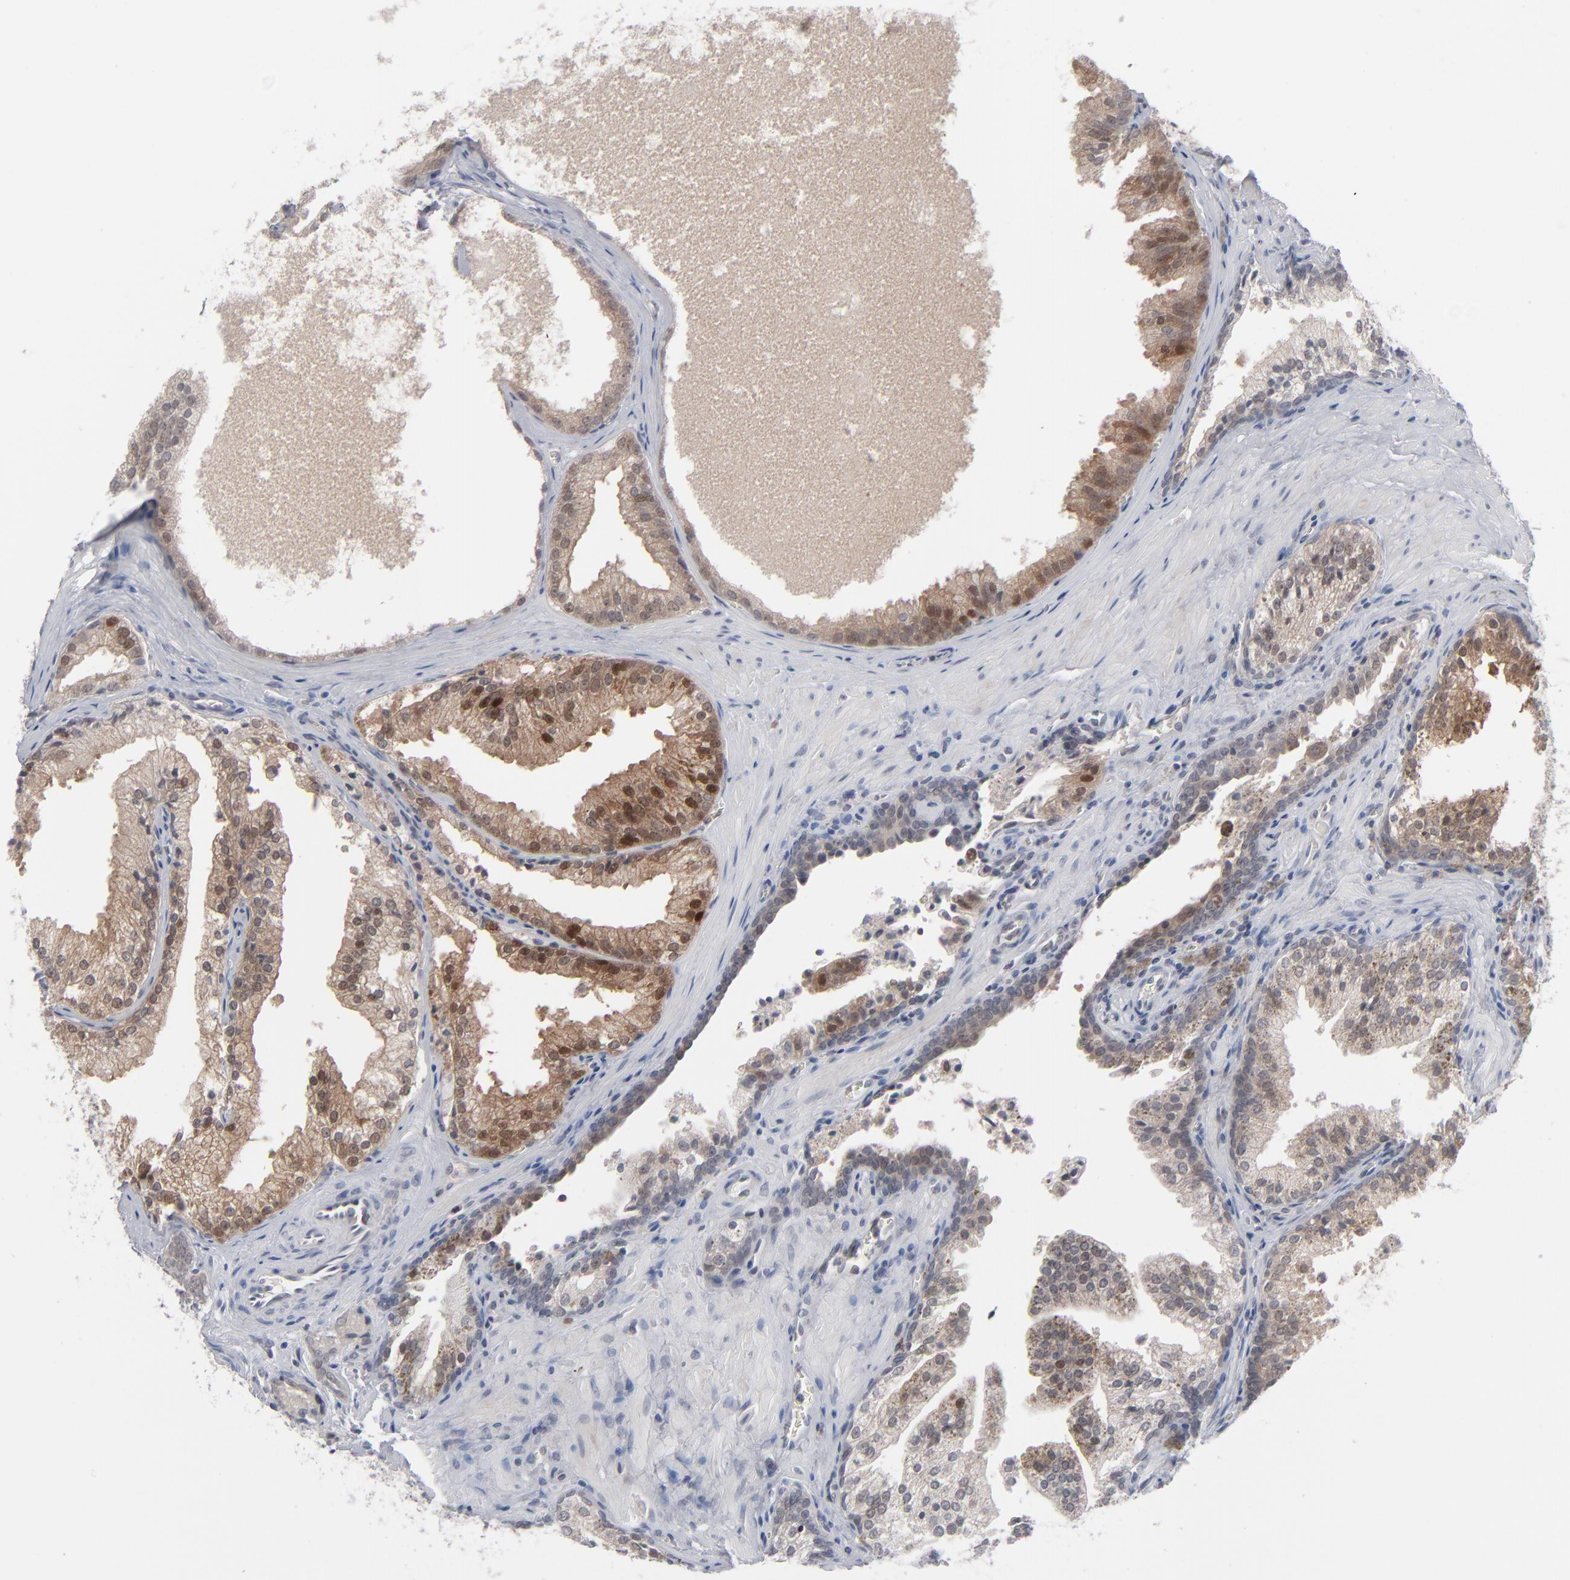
{"staining": {"intensity": "moderate", "quantity": ">75%", "location": "cytoplasmic/membranous"}, "tissue": "prostate cancer", "cell_type": "Tumor cells", "image_type": "cancer", "snomed": [{"axis": "morphology", "description": "Adenocarcinoma, Medium grade"}, {"axis": "topography", "description": "Prostate"}], "caption": "Protein staining exhibits moderate cytoplasmic/membranous positivity in approximately >75% of tumor cells in prostate cancer (adenocarcinoma (medium-grade)).", "gene": "POF1B", "patient": {"sex": "male", "age": 64}}